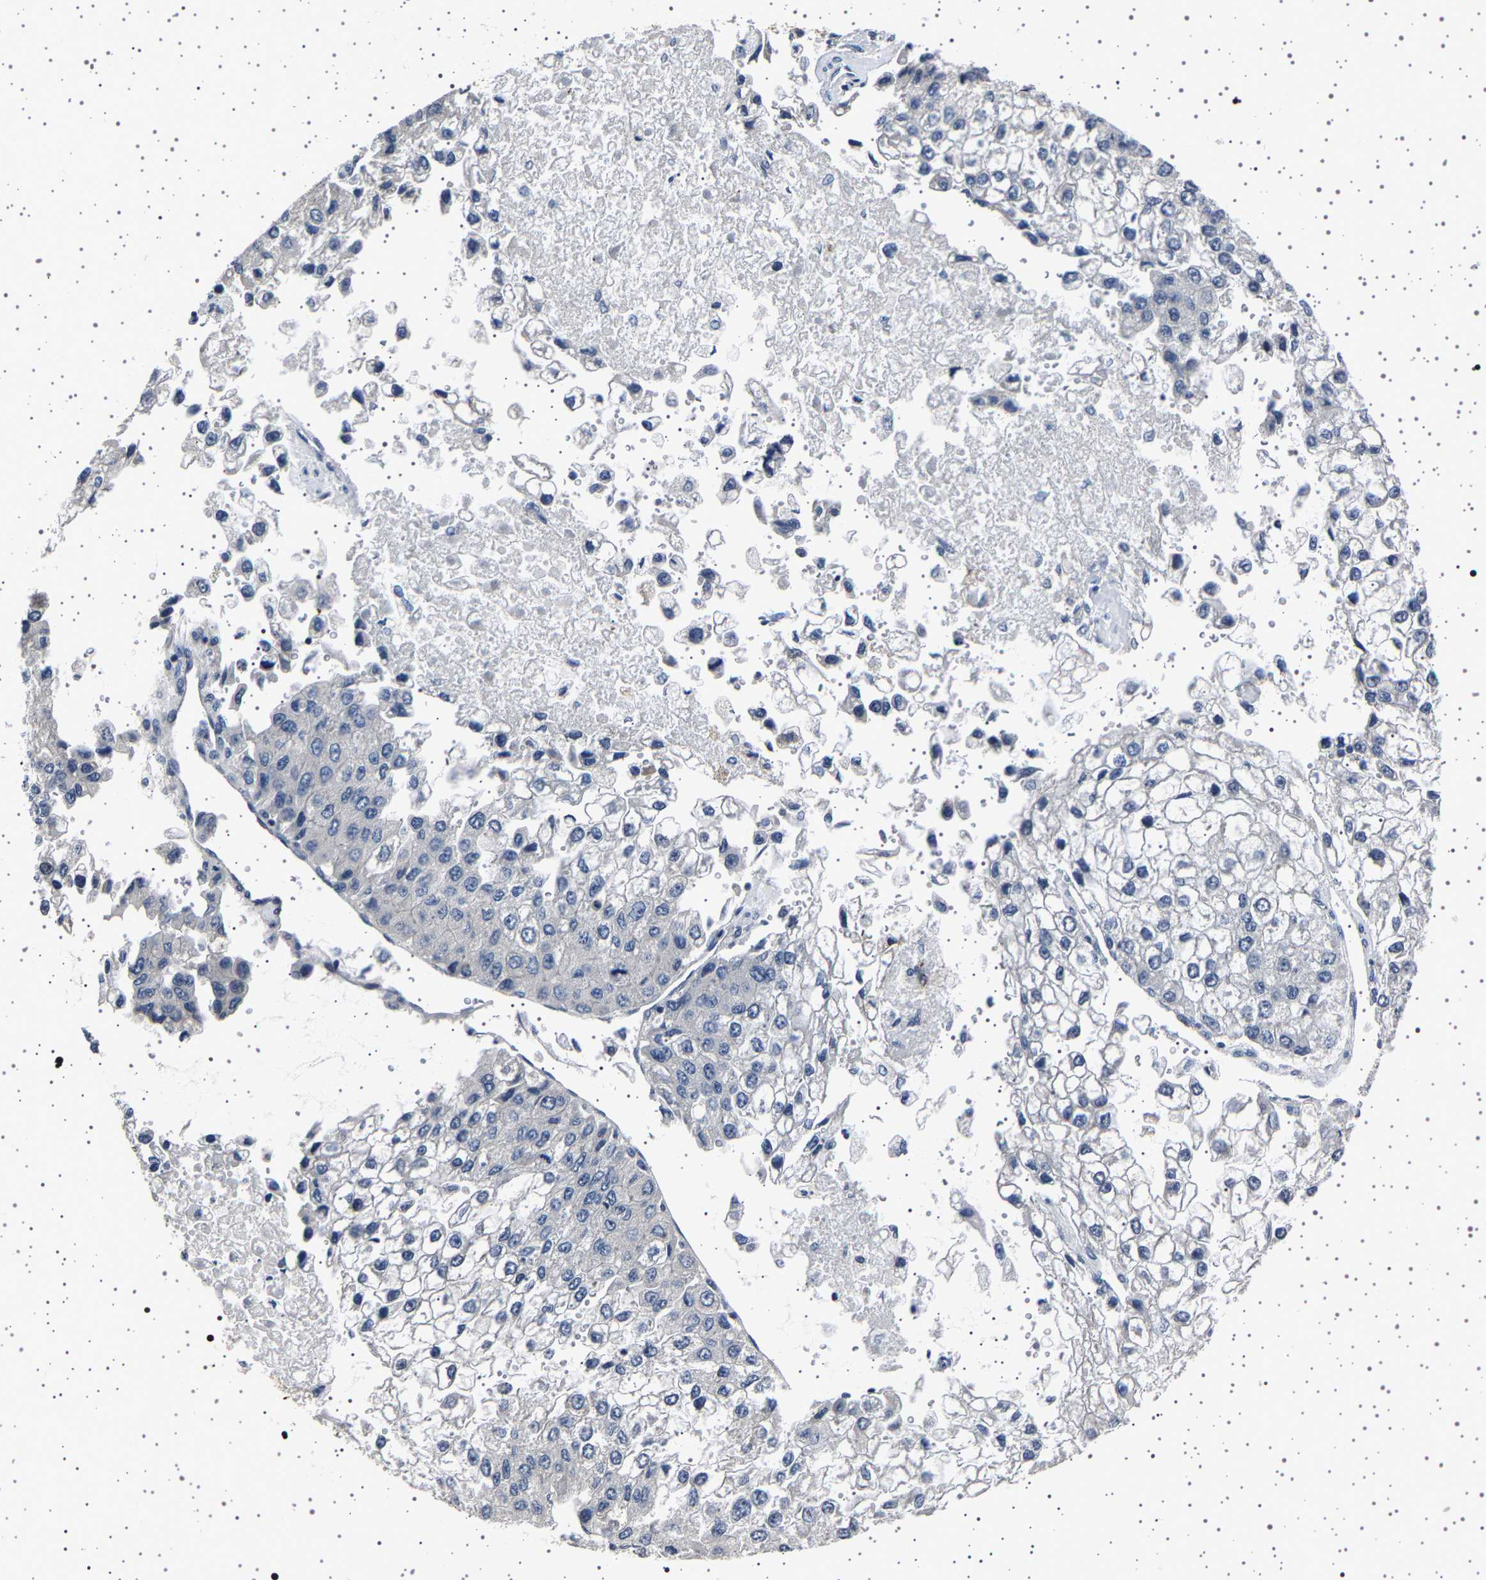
{"staining": {"intensity": "negative", "quantity": "none", "location": "none"}, "tissue": "liver cancer", "cell_type": "Tumor cells", "image_type": "cancer", "snomed": [{"axis": "morphology", "description": "Carcinoma, Hepatocellular, NOS"}, {"axis": "topography", "description": "Liver"}], "caption": "Histopathology image shows no protein staining in tumor cells of liver cancer (hepatocellular carcinoma) tissue. (DAB IHC visualized using brightfield microscopy, high magnification).", "gene": "IL10RB", "patient": {"sex": "female", "age": 66}}